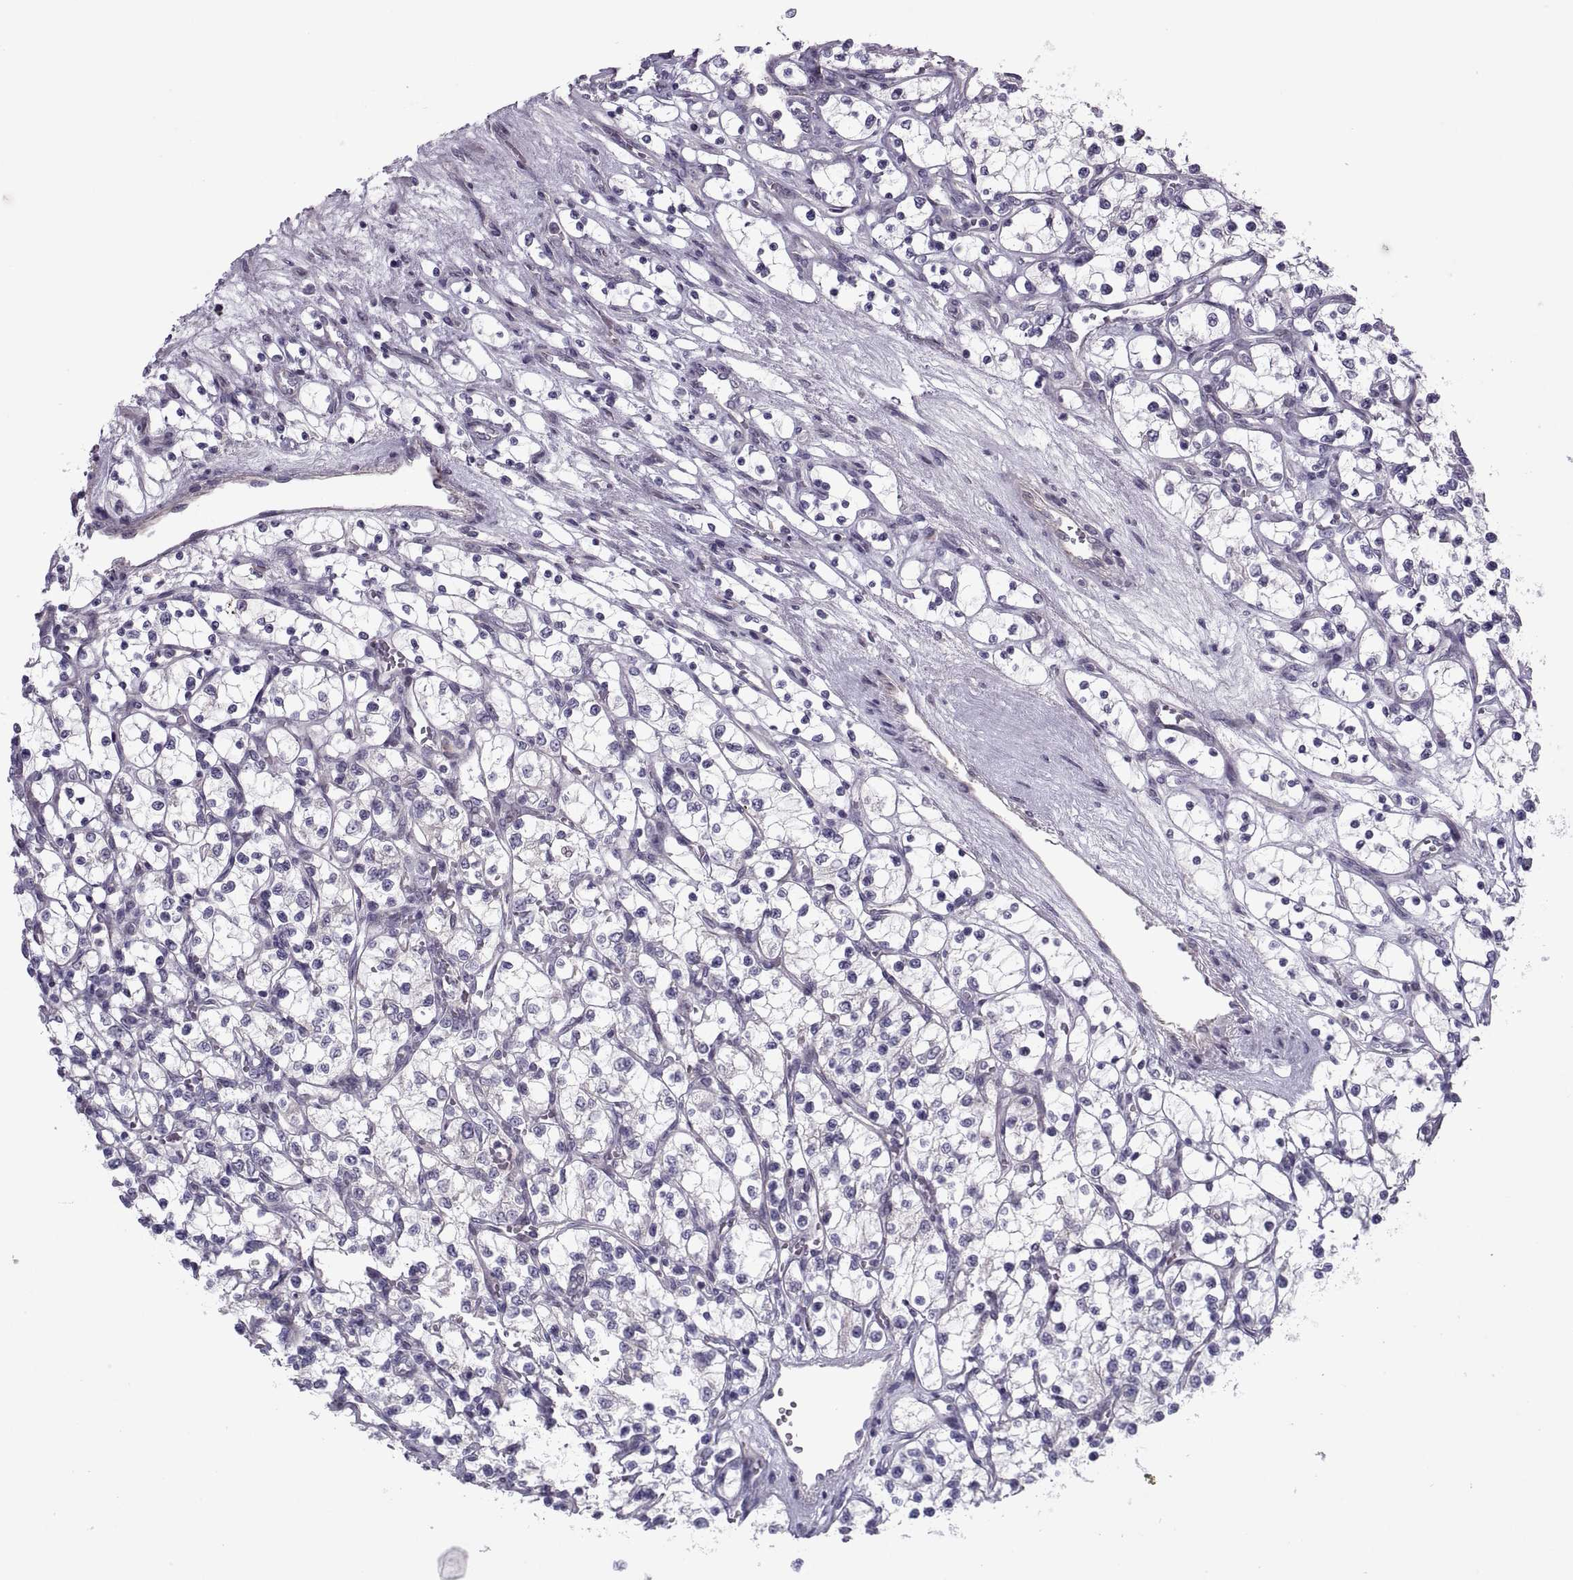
{"staining": {"intensity": "negative", "quantity": "none", "location": "none"}, "tissue": "renal cancer", "cell_type": "Tumor cells", "image_type": "cancer", "snomed": [{"axis": "morphology", "description": "Adenocarcinoma, NOS"}, {"axis": "topography", "description": "Kidney"}], "caption": "This image is of renal adenocarcinoma stained with immunohistochemistry (IHC) to label a protein in brown with the nuclei are counter-stained blue. There is no positivity in tumor cells.", "gene": "ODF3", "patient": {"sex": "female", "age": 69}}